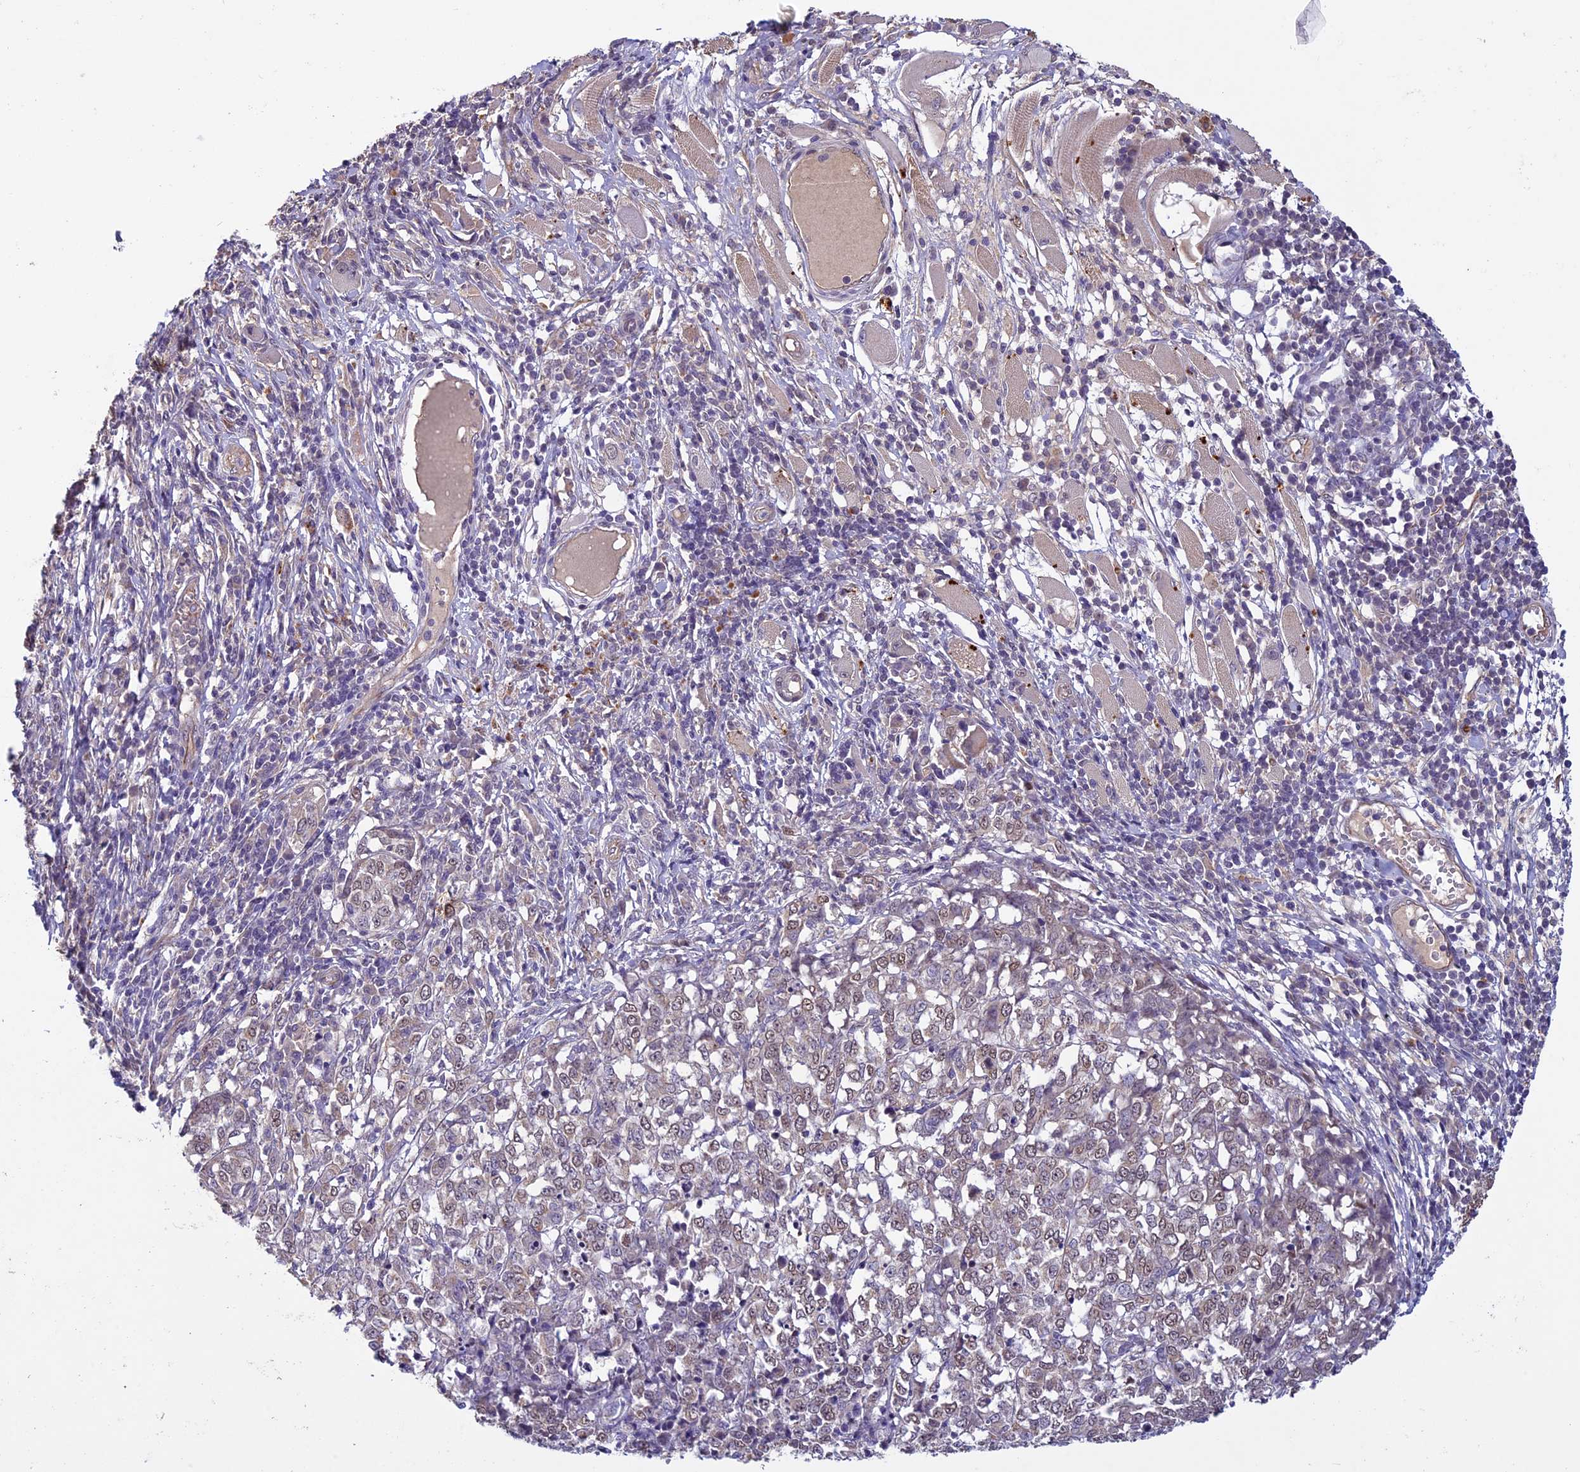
{"staining": {"intensity": "weak", "quantity": "25%-75%", "location": "nuclear"}, "tissue": "melanoma", "cell_type": "Tumor cells", "image_type": "cancer", "snomed": [{"axis": "morphology", "description": "Malignant melanoma, NOS"}, {"axis": "topography", "description": "Skin"}], "caption": "The histopathology image displays immunohistochemical staining of melanoma. There is weak nuclear expression is seen in approximately 25%-75% of tumor cells.", "gene": "C3orf70", "patient": {"sex": "female", "age": 72}}